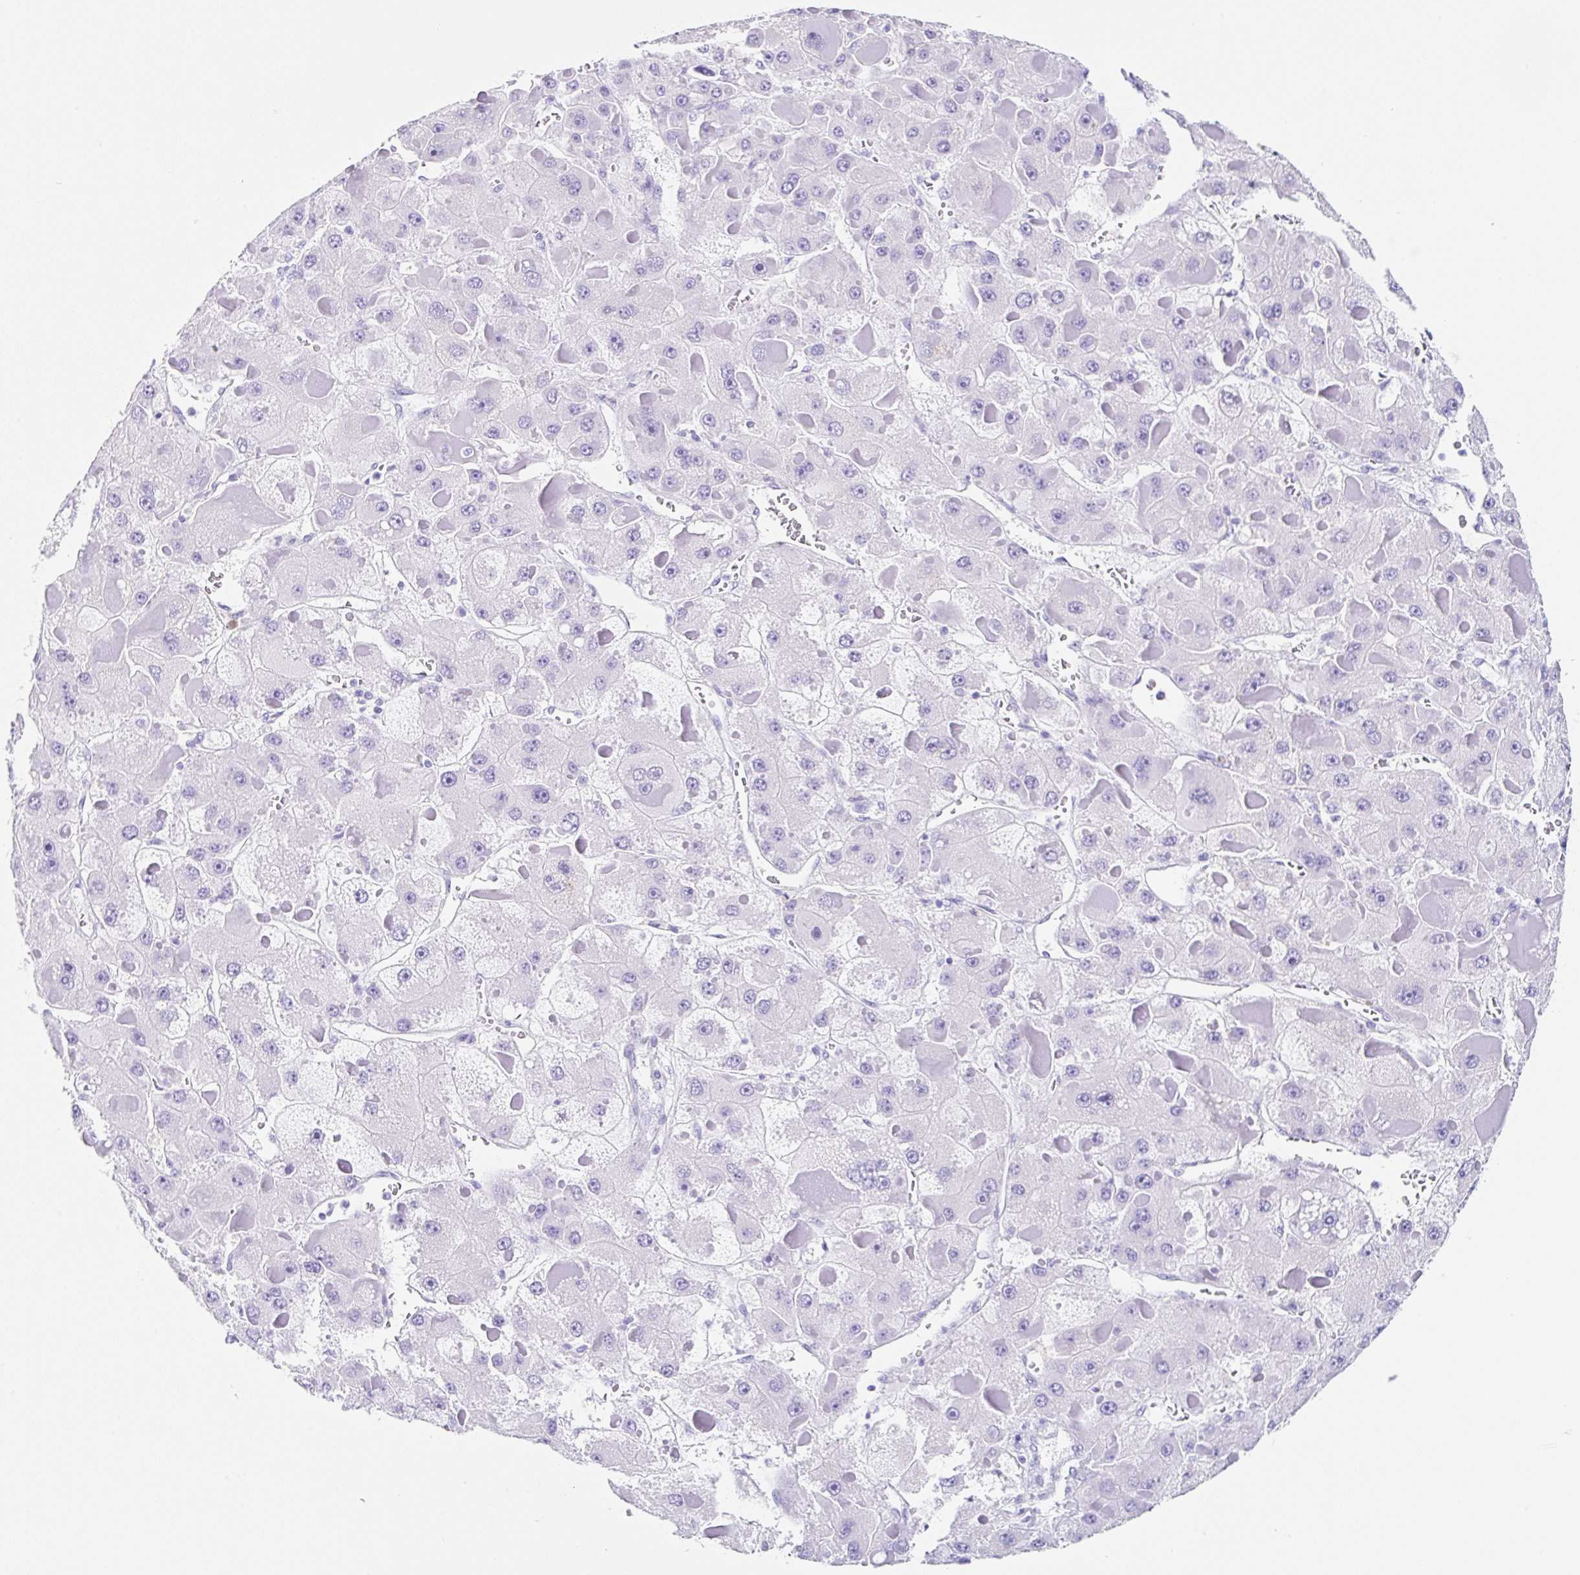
{"staining": {"intensity": "negative", "quantity": "none", "location": "none"}, "tissue": "liver cancer", "cell_type": "Tumor cells", "image_type": "cancer", "snomed": [{"axis": "morphology", "description": "Carcinoma, Hepatocellular, NOS"}, {"axis": "topography", "description": "Liver"}], "caption": "A high-resolution image shows immunohistochemistry (IHC) staining of liver cancer, which displays no significant positivity in tumor cells.", "gene": "CLDND2", "patient": {"sex": "female", "age": 73}}